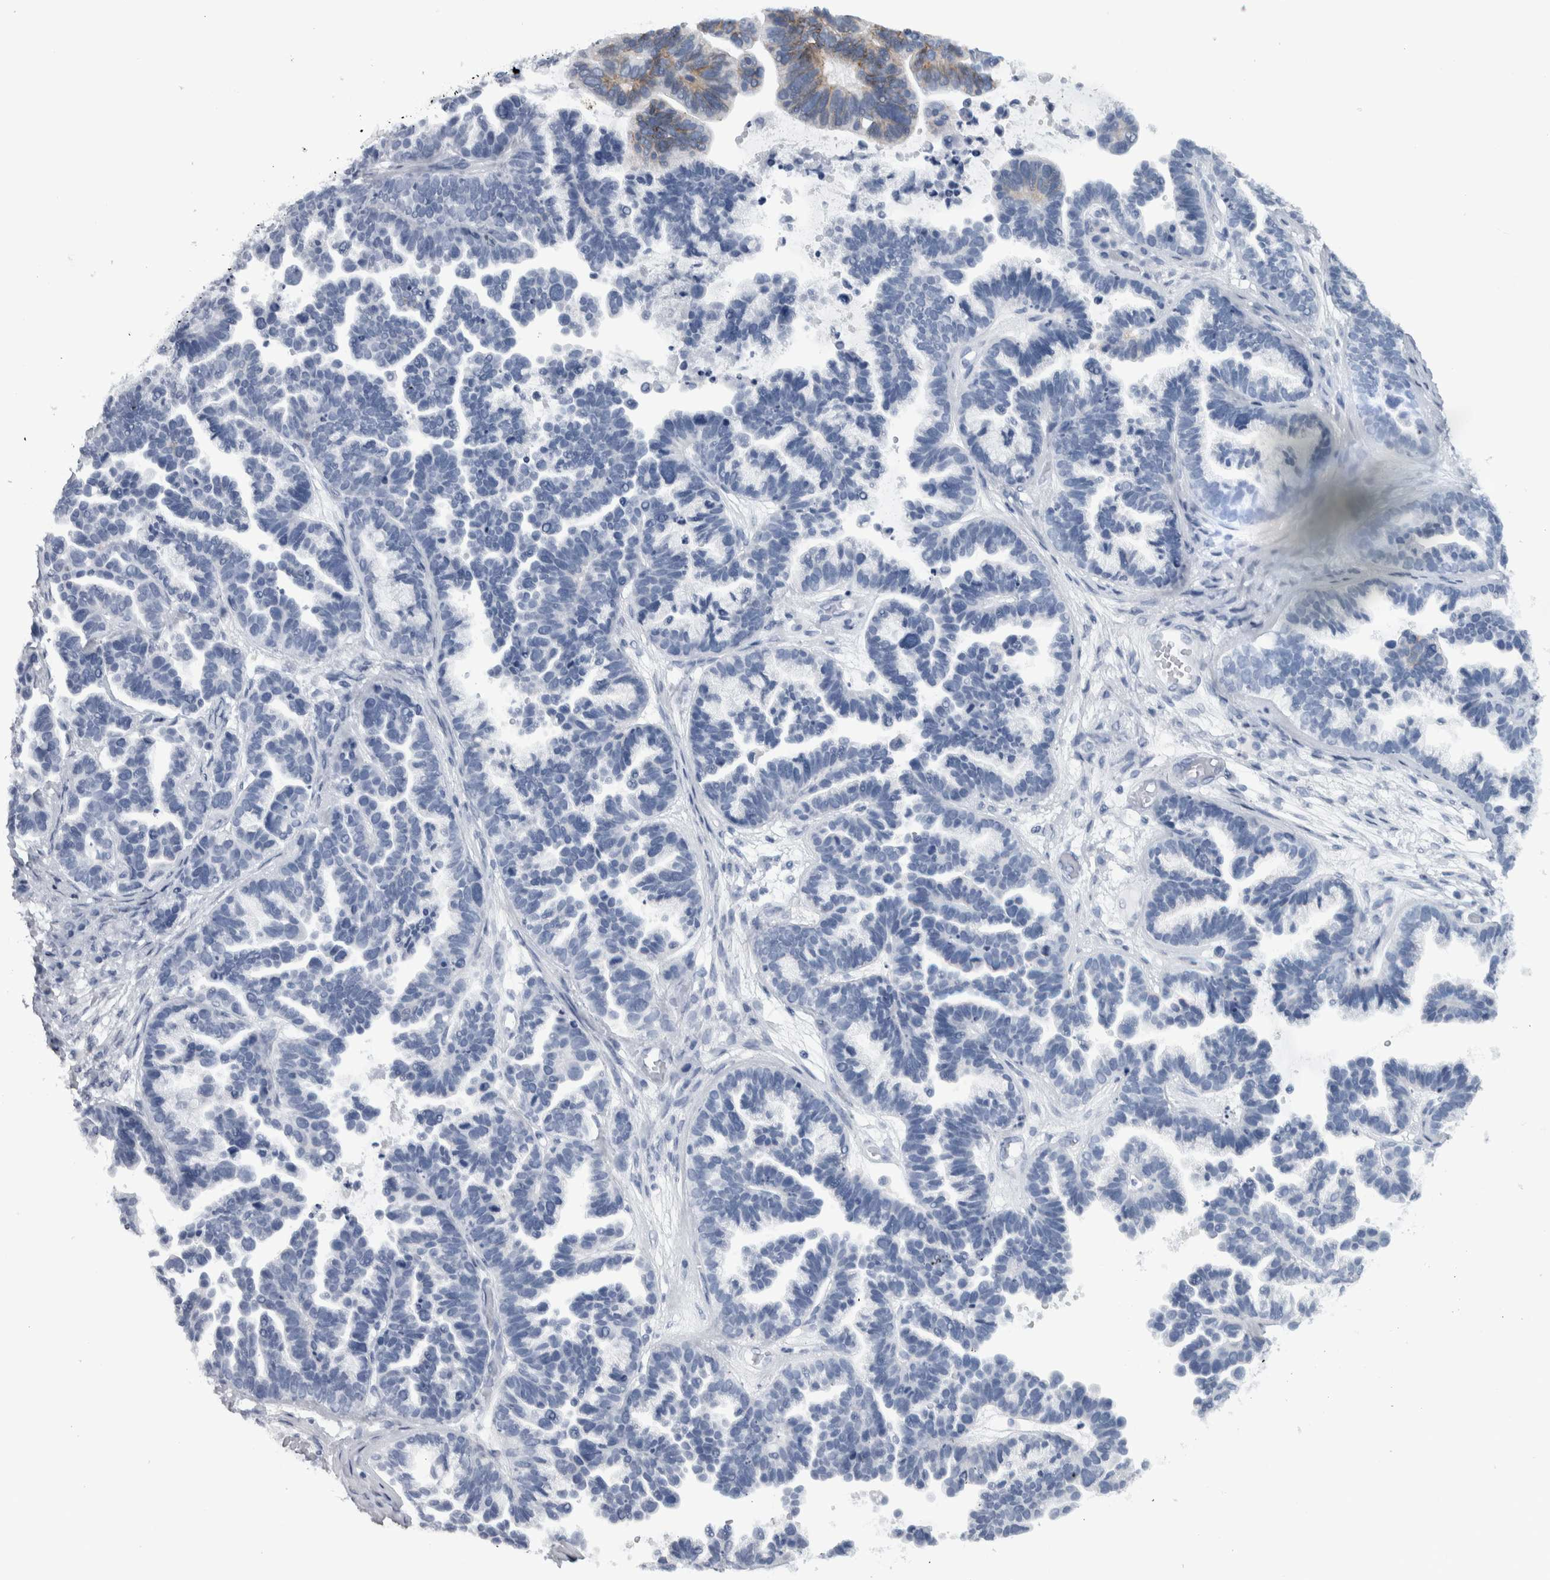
{"staining": {"intensity": "negative", "quantity": "none", "location": "none"}, "tissue": "ovarian cancer", "cell_type": "Tumor cells", "image_type": "cancer", "snomed": [{"axis": "morphology", "description": "Cystadenocarcinoma, serous, NOS"}, {"axis": "topography", "description": "Ovary"}], "caption": "Tumor cells show no significant protein positivity in ovarian cancer.", "gene": "CDH17", "patient": {"sex": "female", "age": 56}}